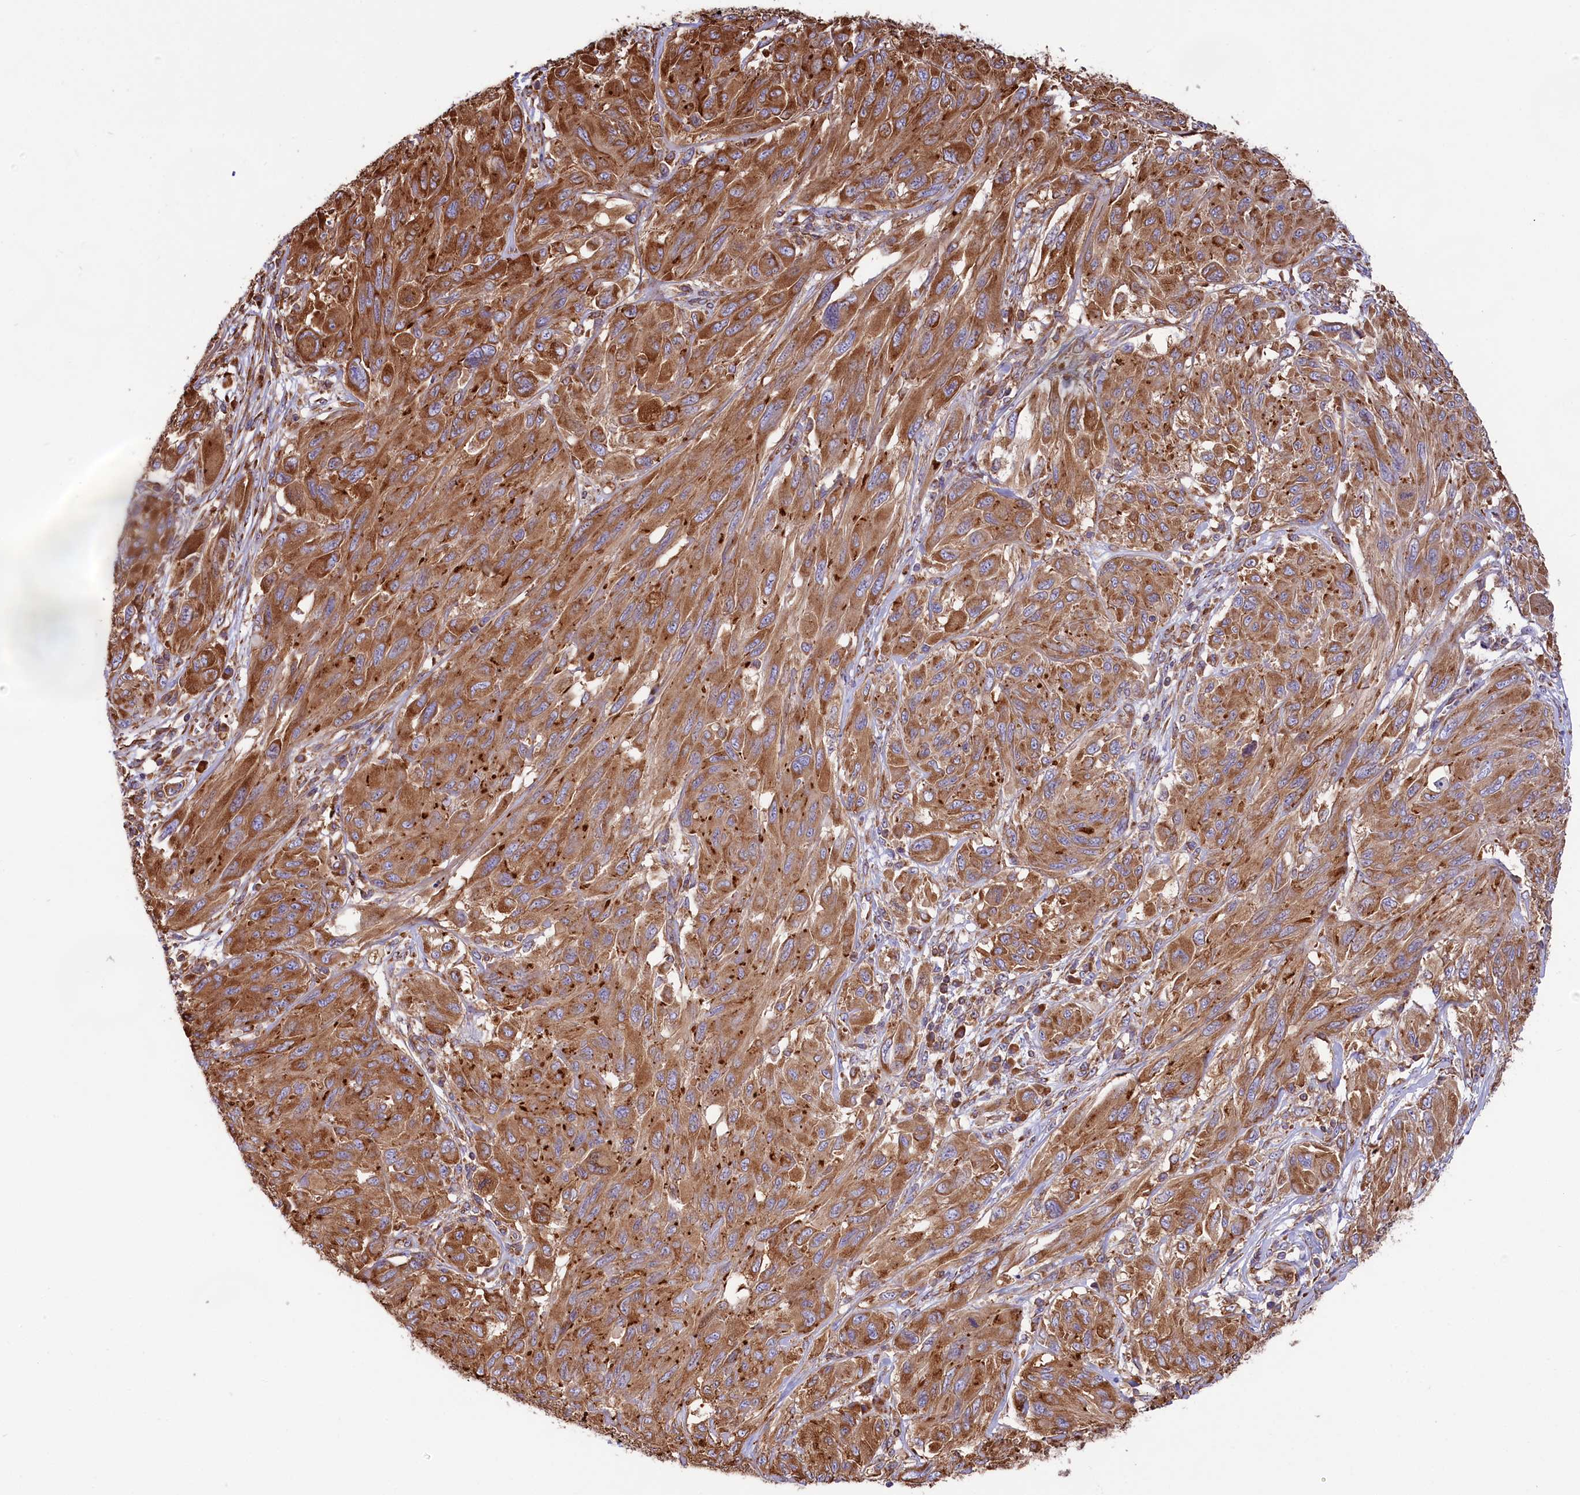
{"staining": {"intensity": "strong", "quantity": ">75%", "location": "cytoplasmic/membranous"}, "tissue": "melanoma", "cell_type": "Tumor cells", "image_type": "cancer", "snomed": [{"axis": "morphology", "description": "Malignant melanoma, NOS"}, {"axis": "topography", "description": "Skin"}], "caption": "Tumor cells display high levels of strong cytoplasmic/membranous expression in approximately >75% of cells in human melanoma.", "gene": "GYS1", "patient": {"sex": "female", "age": 91}}